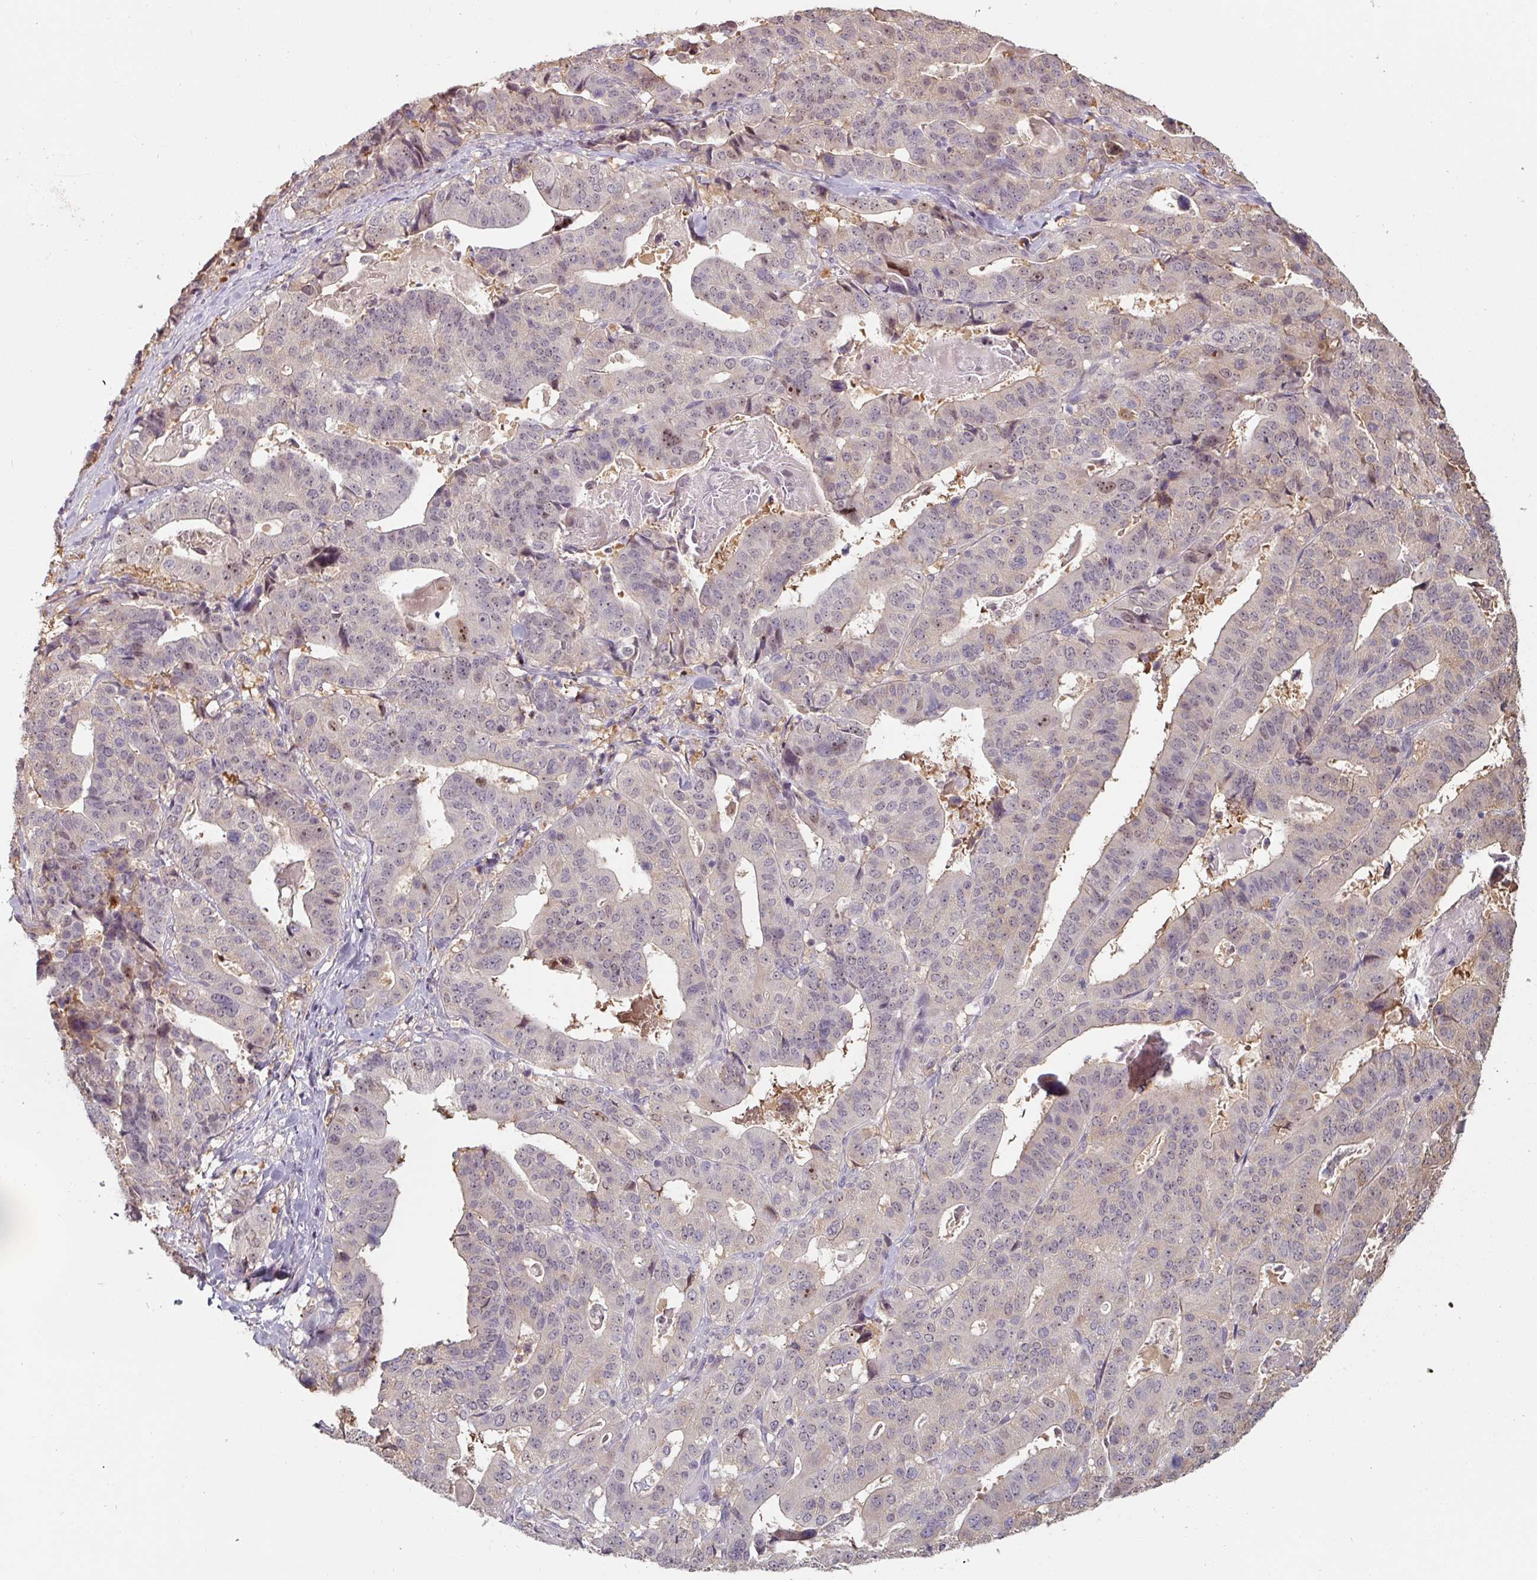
{"staining": {"intensity": "negative", "quantity": "none", "location": "none"}, "tissue": "stomach cancer", "cell_type": "Tumor cells", "image_type": "cancer", "snomed": [{"axis": "morphology", "description": "Adenocarcinoma, NOS"}, {"axis": "topography", "description": "Stomach"}], "caption": "An immunohistochemistry photomicrograph of stomach cancer (adenocarcinoma) is shown. There is no staining in tumor cells of stomach cancer (adenocarcinoma).", "gene": "ZBTB6", "patient": {"sex": "male", "age": 48}}